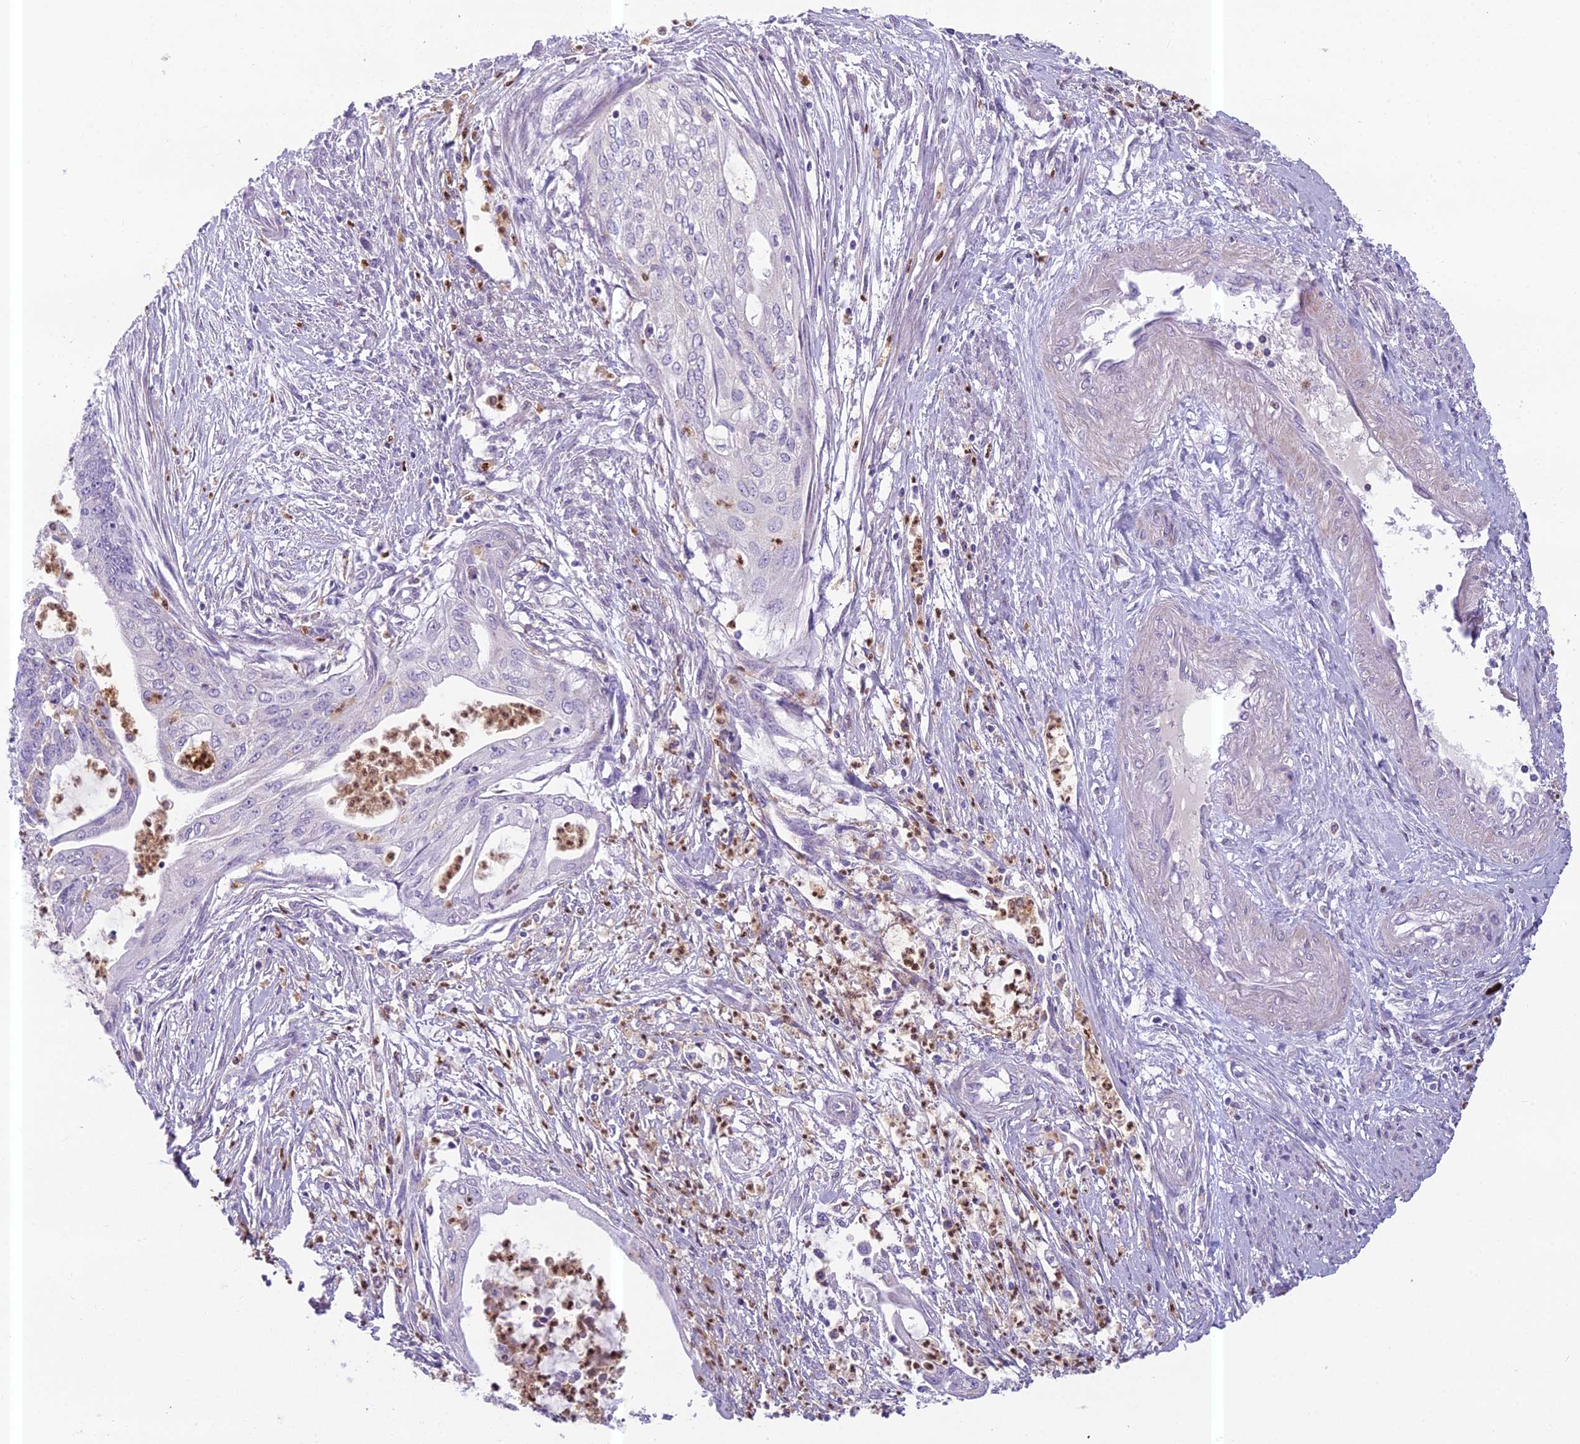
{"staining": {"intensity": "negative", "quantity": "none", "location": "none"}, "tissue": "endometrial cancer", "cell_type": "Tumor cells", "image_type": "cancer", "snomed": [{"axis": "morphology", "description": "Adenocarcinoma, NOS"}, {"axis": "topography", "description": "Endometrium"}], "caption": "Tumor cells show no significant protein expression in endometrial cancer (adenocarcinoma). (DAB (3,3'-diaminobenzidine) IHC visualized using brightfield microscopy, high magnification).", "gene": "ENSG00000188897", "patient": {"sex": "female", "age": 73}}